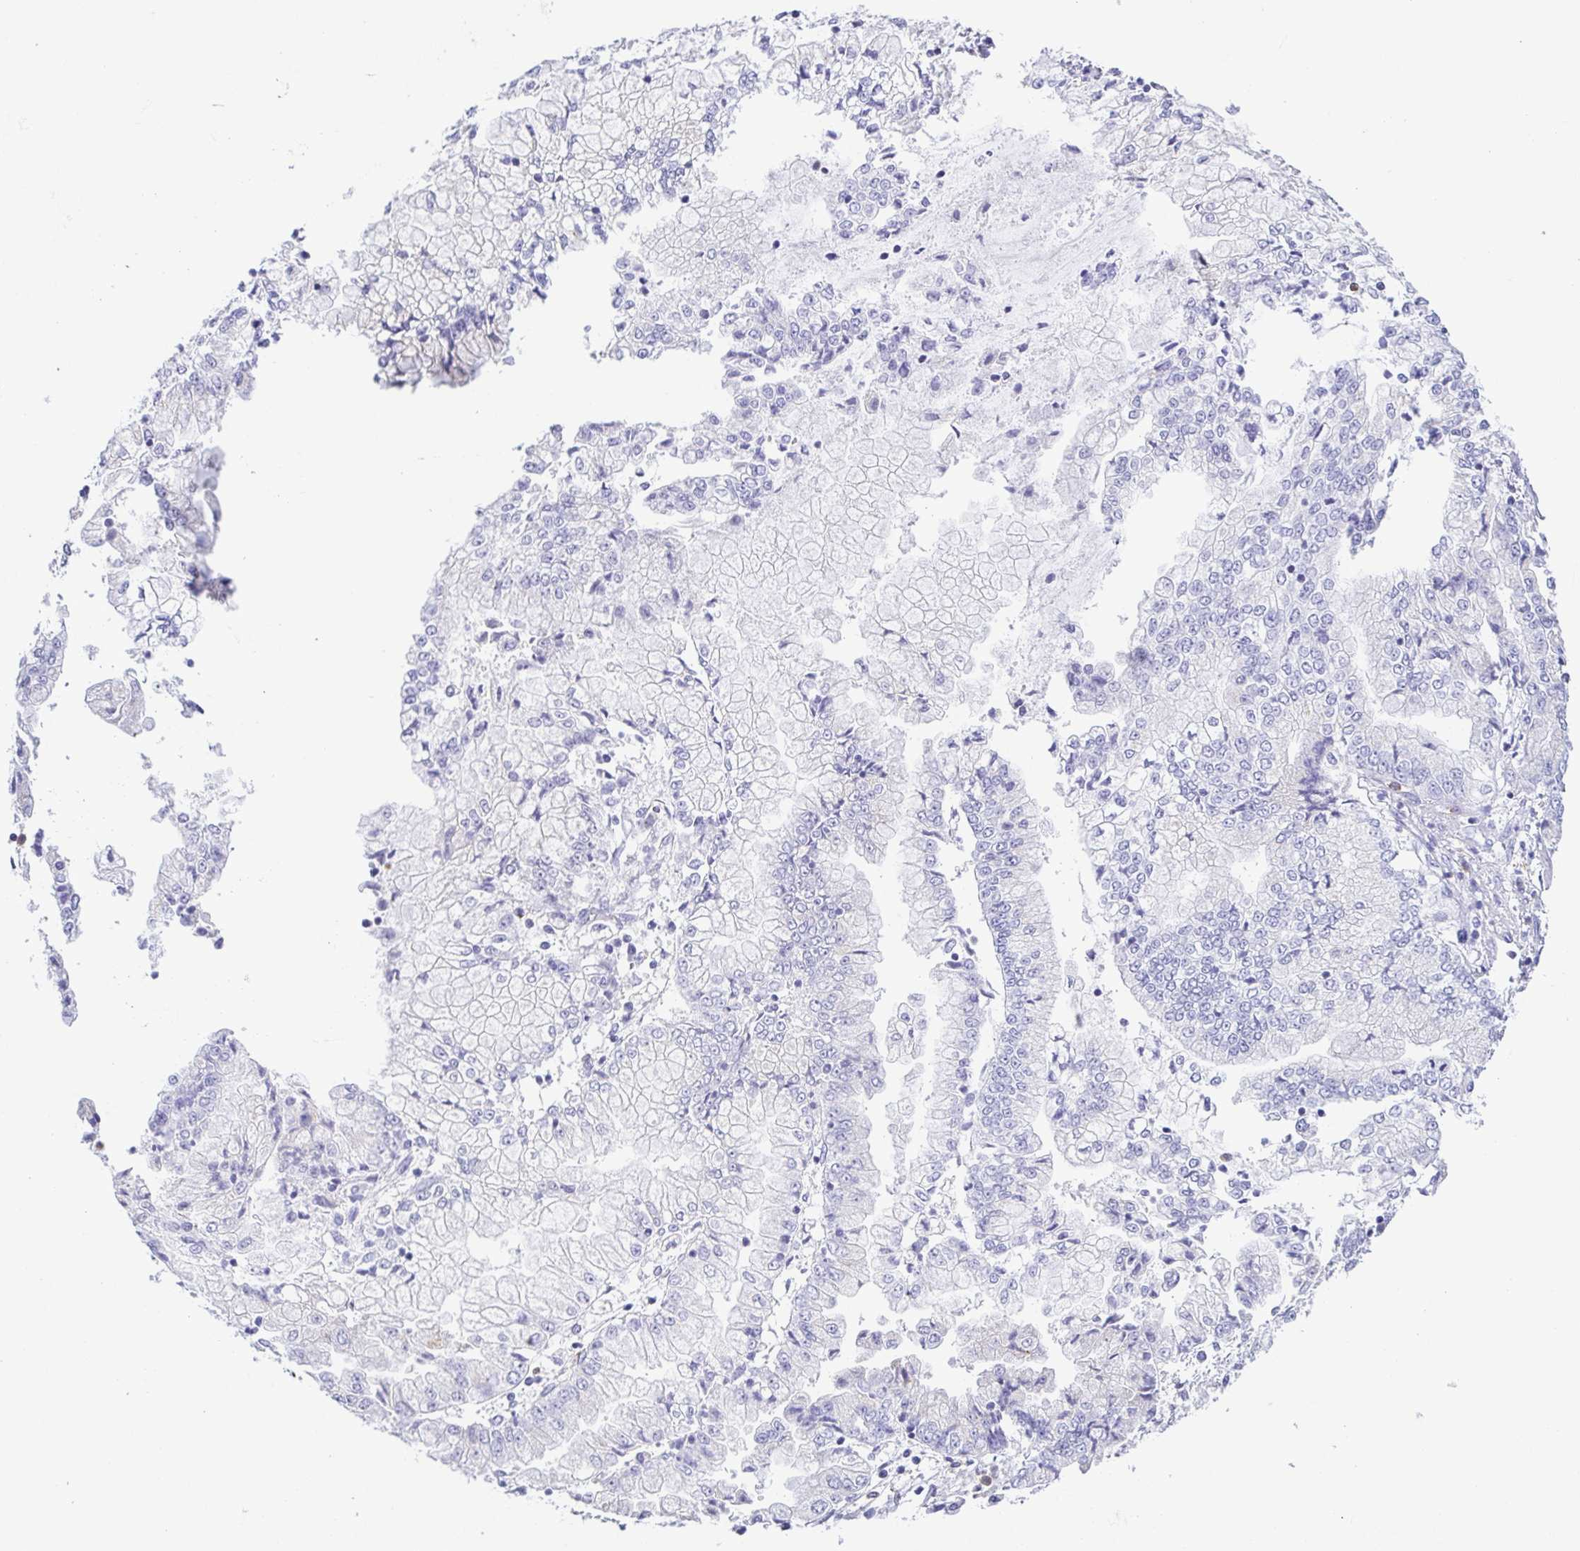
{"staining": {"intensity": "negative", "quantity": "none", "location": "none"}, "tissue": "stomach cancer", "cell_type": "Tumor cells", "image_type": "cancer", "snomed": [{"axis": "morphology", "description": "Adenocarcinoma, NOS"}, {"axis": "topography", "description": "Stomach, upper"}], "caption": "This is a photomicrograph of IHC staining of stomach adenocarcinoma, which shows no expression in tumor cells.", "gene": "PGLYRP1", "patient": {"sex": "female", "age": 74}}